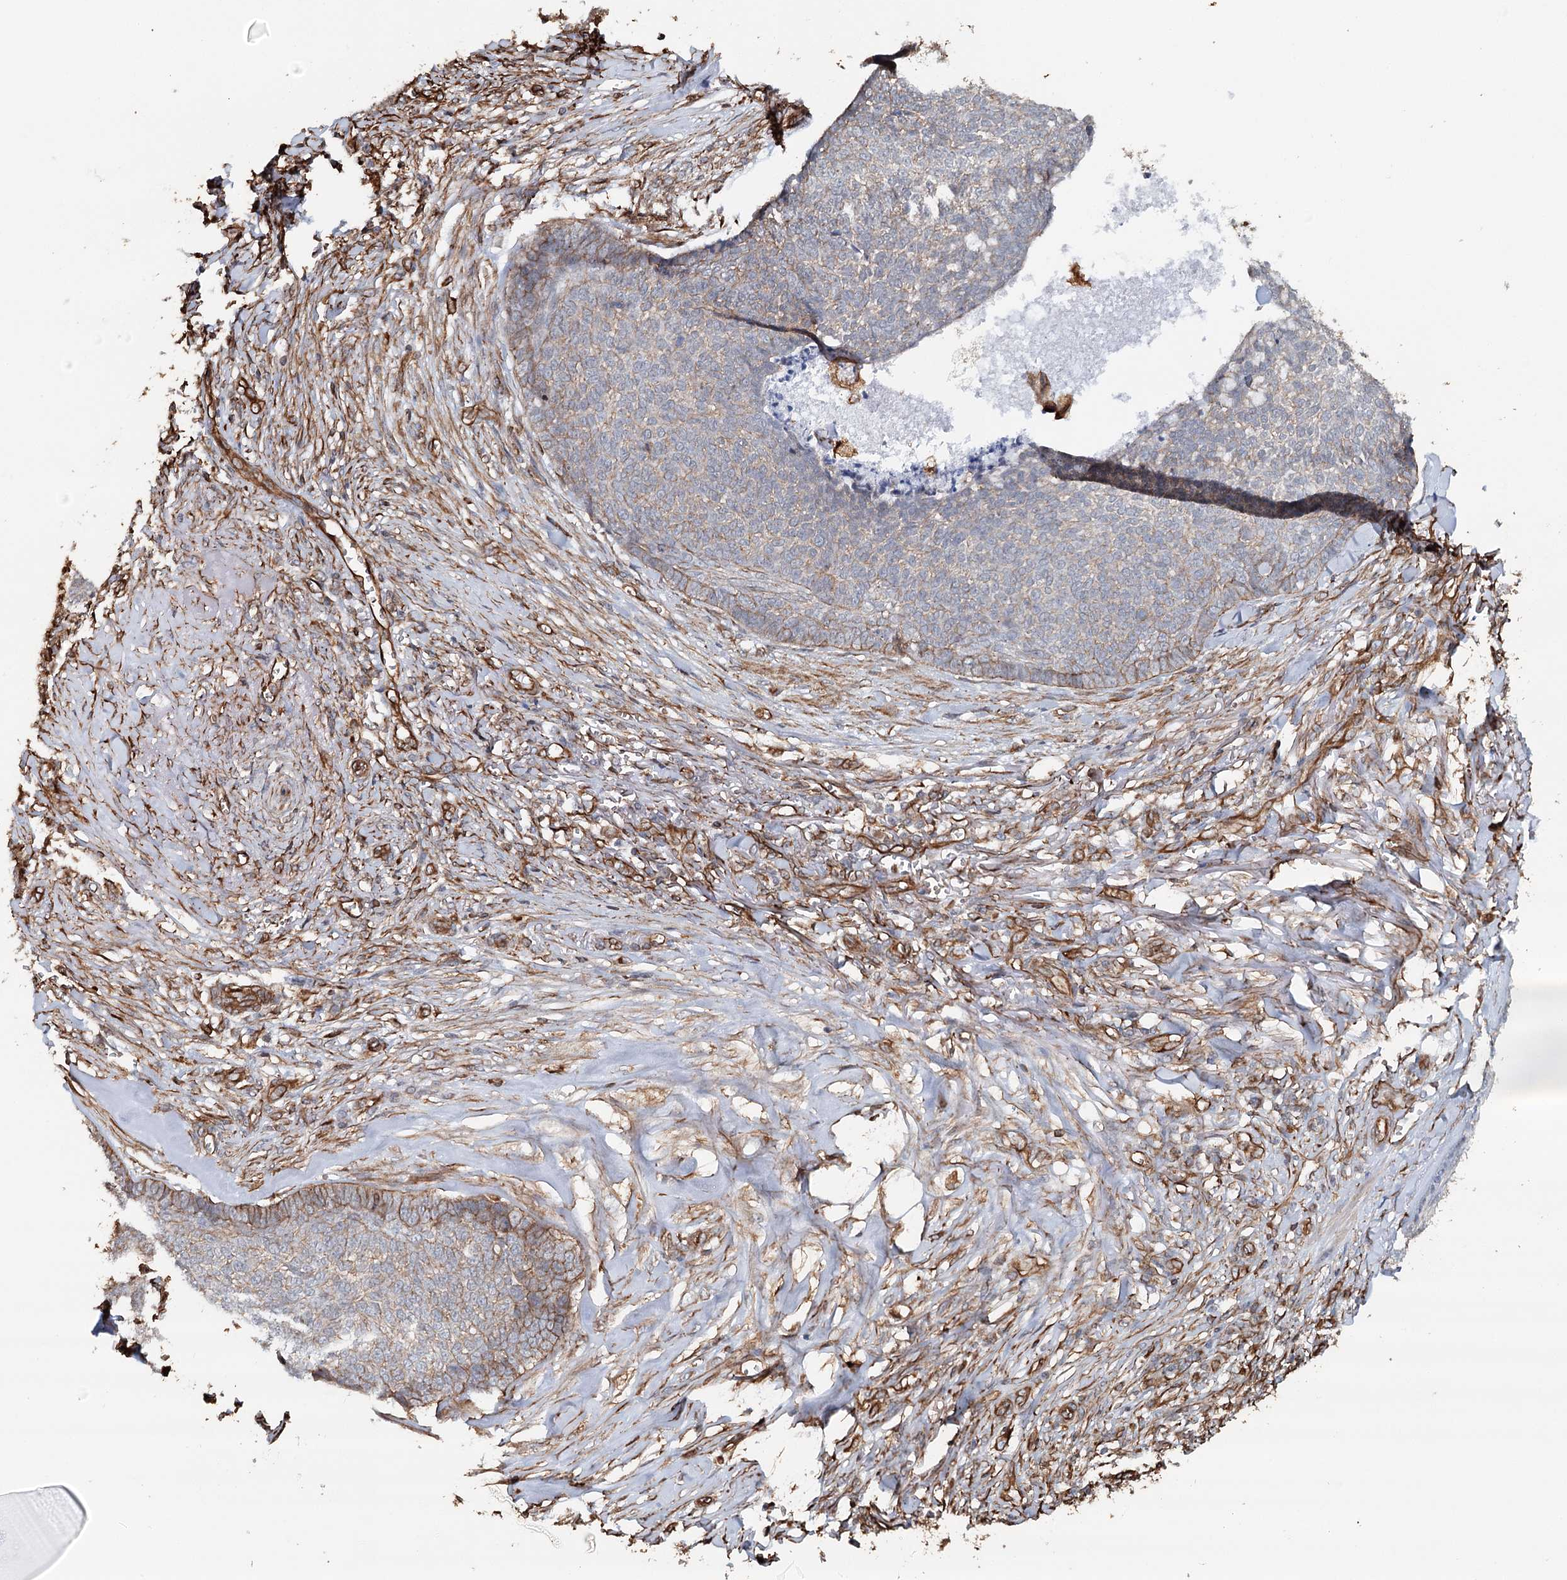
{"staining": {"intensity": "moderate", "quantity": "25%-75%", "location": "cytoplasmic/membranous"}, "tissue": "skin cancer", "cell_type": "Tumor cells", "image_type": "cancer", "snomed": [{"axis": "morphology", "description": "Basal cell carcinoma"}, {"axis": "topography", "description": "Skin"}], "caption": "This is an image of immunohistochemistry (IHC) staining of skin cancer (basal cell carcinoma), which shows moderate expression in the cytoplasmic/membranous of tumor cells.", "gene": "SYNPO", "patient": {"sex": "male", "age": 84}}